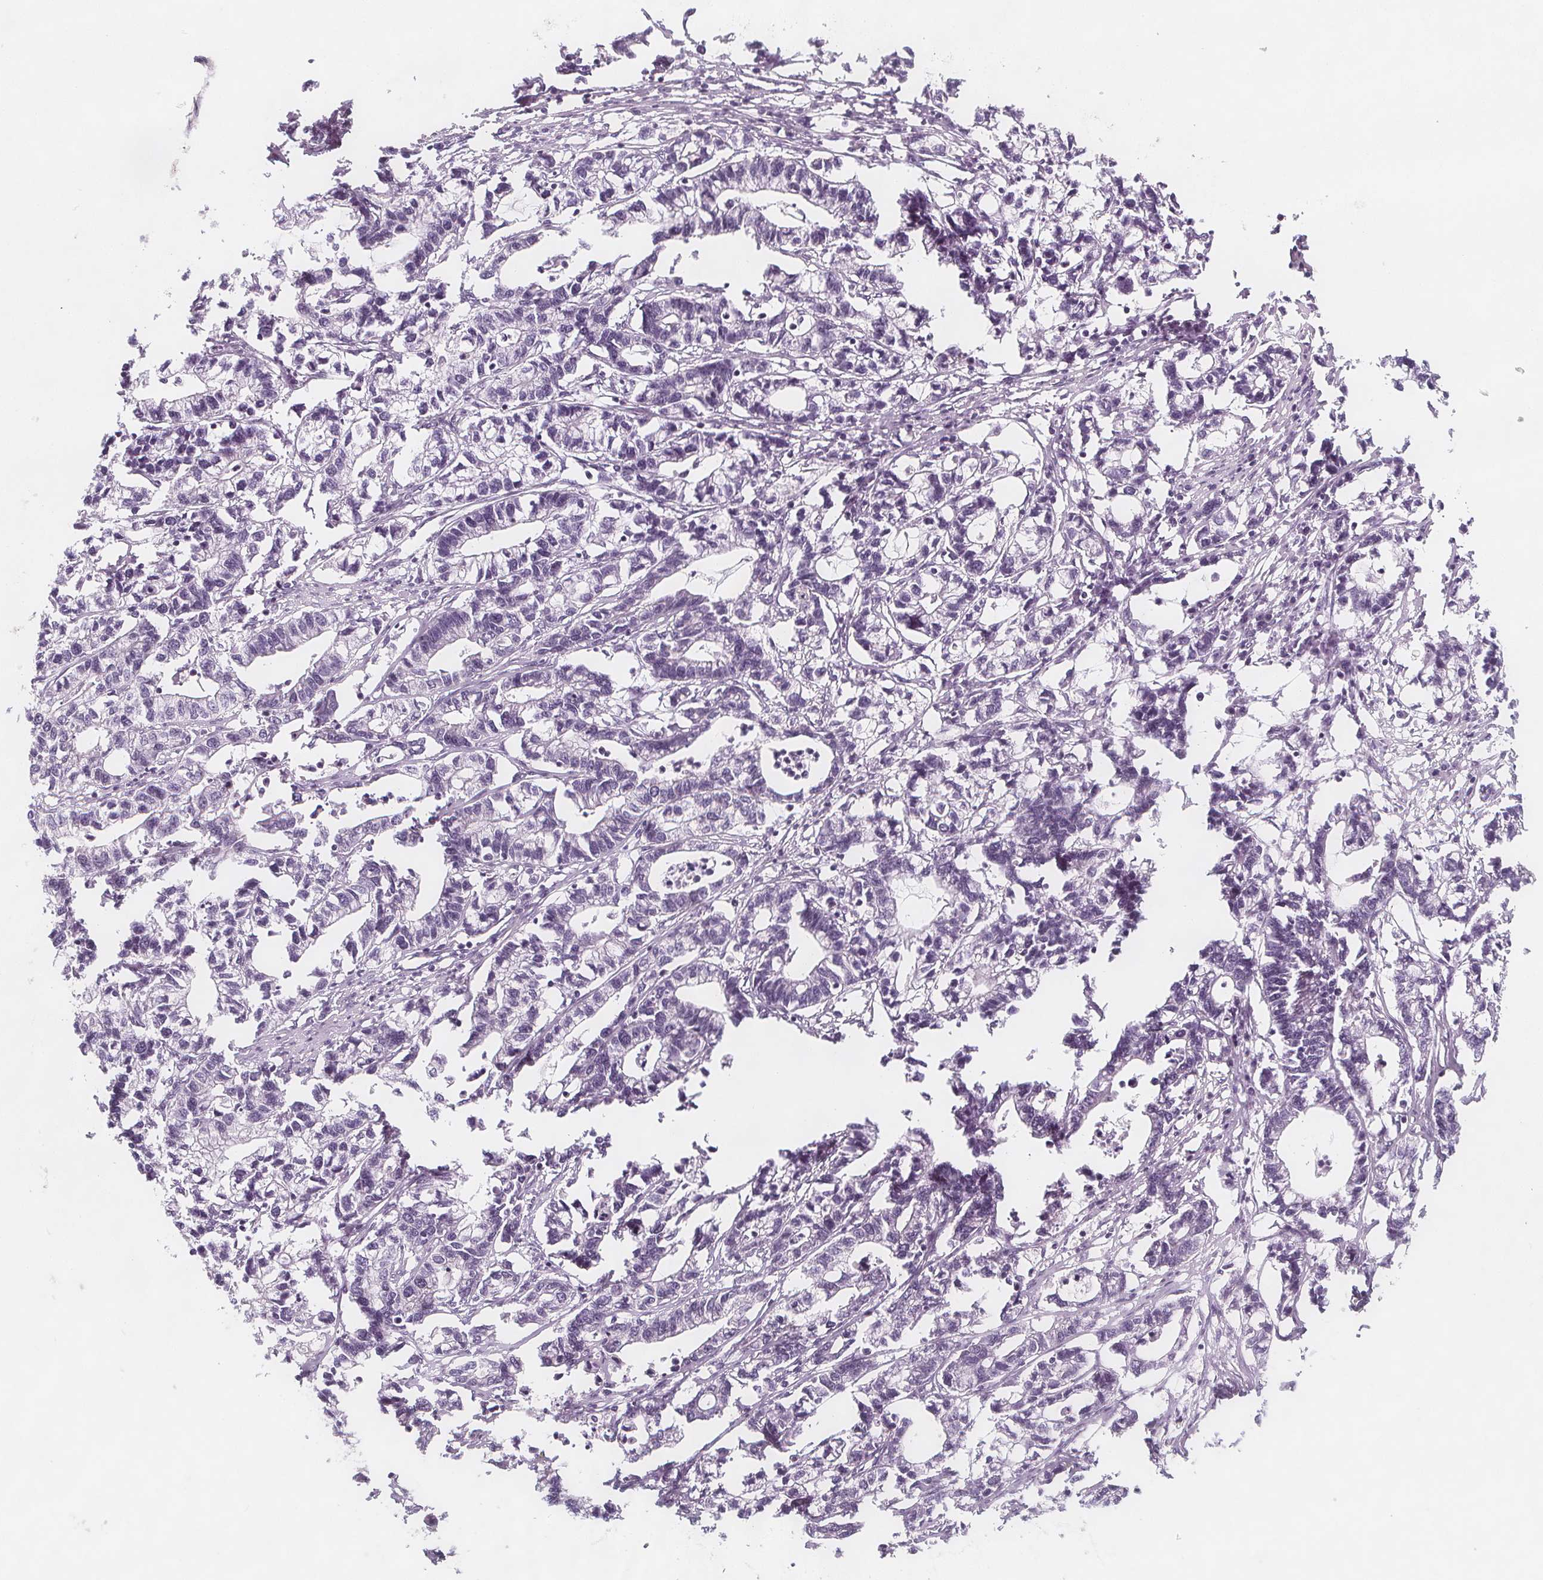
{"staining": {"intensity": "negative", "quantity": "none", "location": "none"}, "tissue": "stomach cancer", "cell_type": "Tumor cells", "image_type": "cancer", "snomed": [{"axis": "morphology", "description": "Adenocarcinoma, NOS"}, {"axis": "topography", "description": "Stomach"}], "caption": "Tumor cells show no significant protein staining in stomach cancer (adenocarcinoma). (Brightfield microscopy of DAB immunohistochemistry (IHC) at high magnification).", "gene": "C1orf167", "patient": {"sex": "male", "age": 83}}